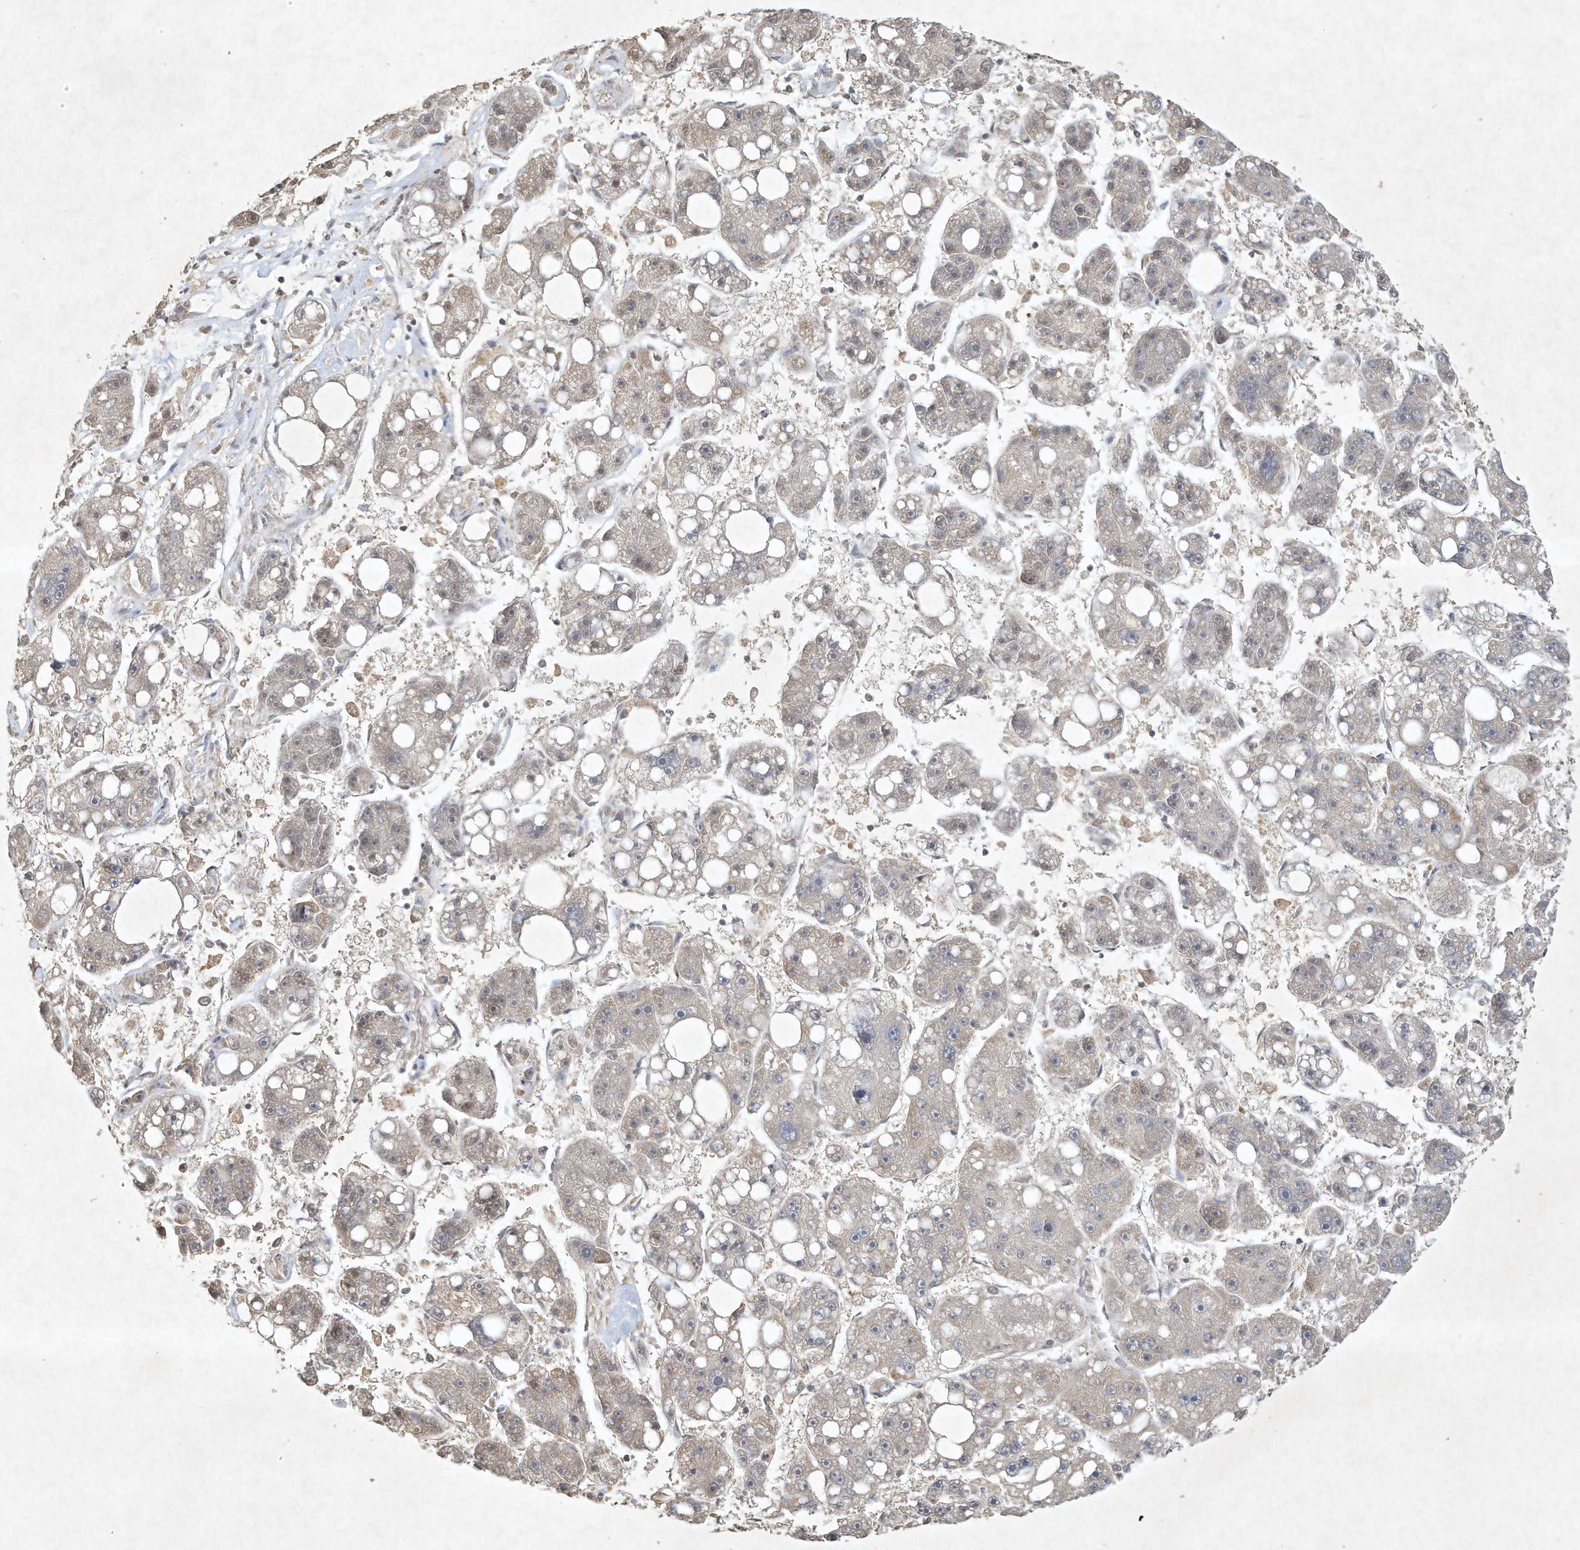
{"staining": {"intensity": "negative", "quantity": "none", "location": "none"}, "tissue": "liver cancer", "cell_type": "Tumor cells", "image_type": "cancer", "snomed": [{"axis": "morphology", "description": "Carcinoma, Hepatocellular, NOS"}, {"axis": "topography", "description": "Liver"}], "caption": "This is an immunohistochemistry image of human liver hepatocellular carcinoma. There is no staining in tumor cells.", "gene": "BTRC", "patient": {"sex": "female", "age": 61}}